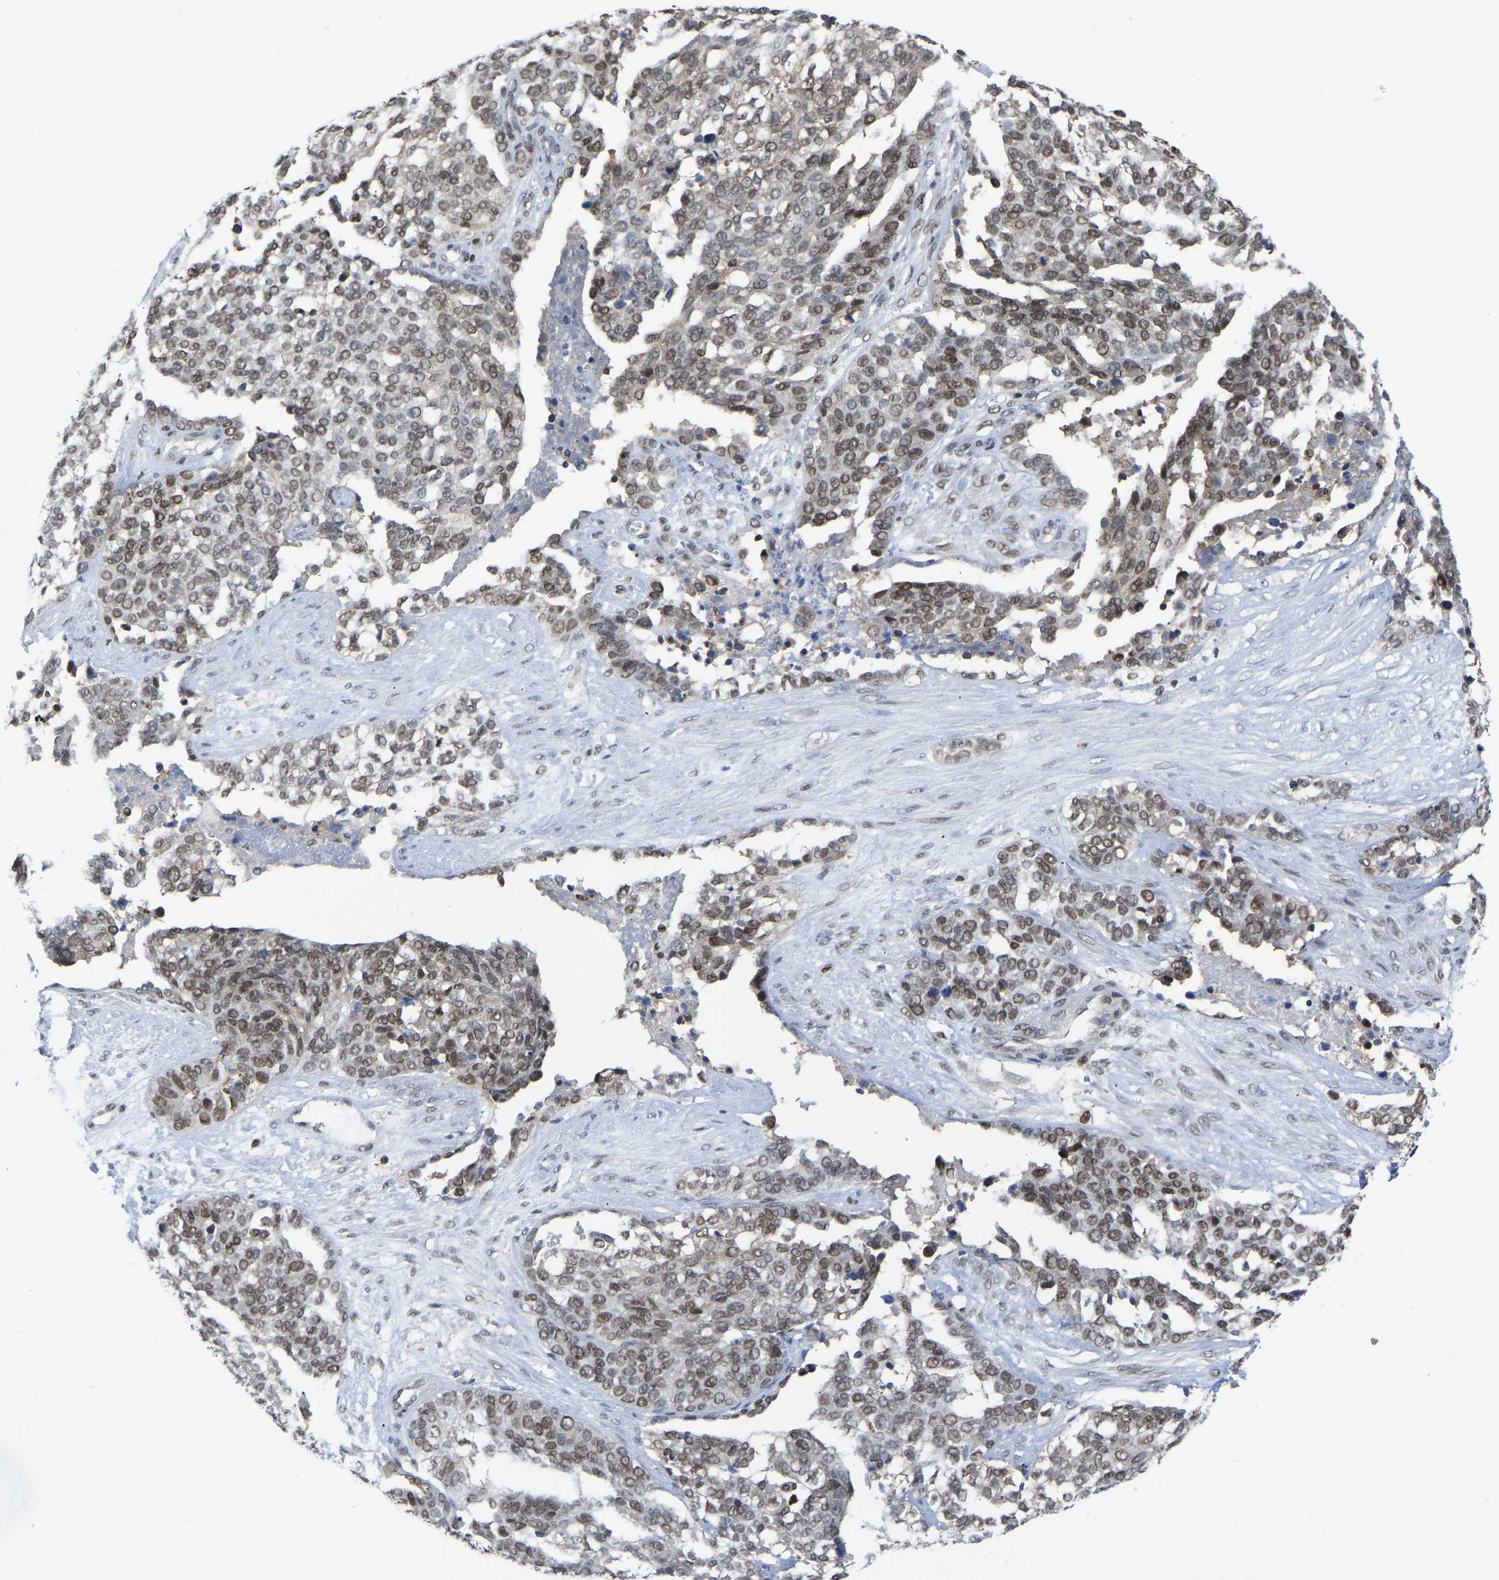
{"staining": {"intensity": "moderate", "quantity": ">75%", "location": "nuclear"}, "tissue": "ovarian cancer", "cell_type": "Tumor cells", "image_type": "cancer", "snomed": [{"axis": "morphology", "description": "Cystadenocarcinoma, serous, NOS"}, {"axis": "topography", "description": "Ovary"}], "caption": "Ovarian serous cystadenocarcinoma stained with immunohistochemistry demonstrates moderate nuclear expression in approximately >75% of tumor cells. The staining is performed using DAB (3,3'-diaminobenzidine) brown chromogen to label protein expression. The nuclei are counter-stained blue using hematoxylin.", "gene": "KLRG2", "patient": {"sex": "female", "age": 44}}